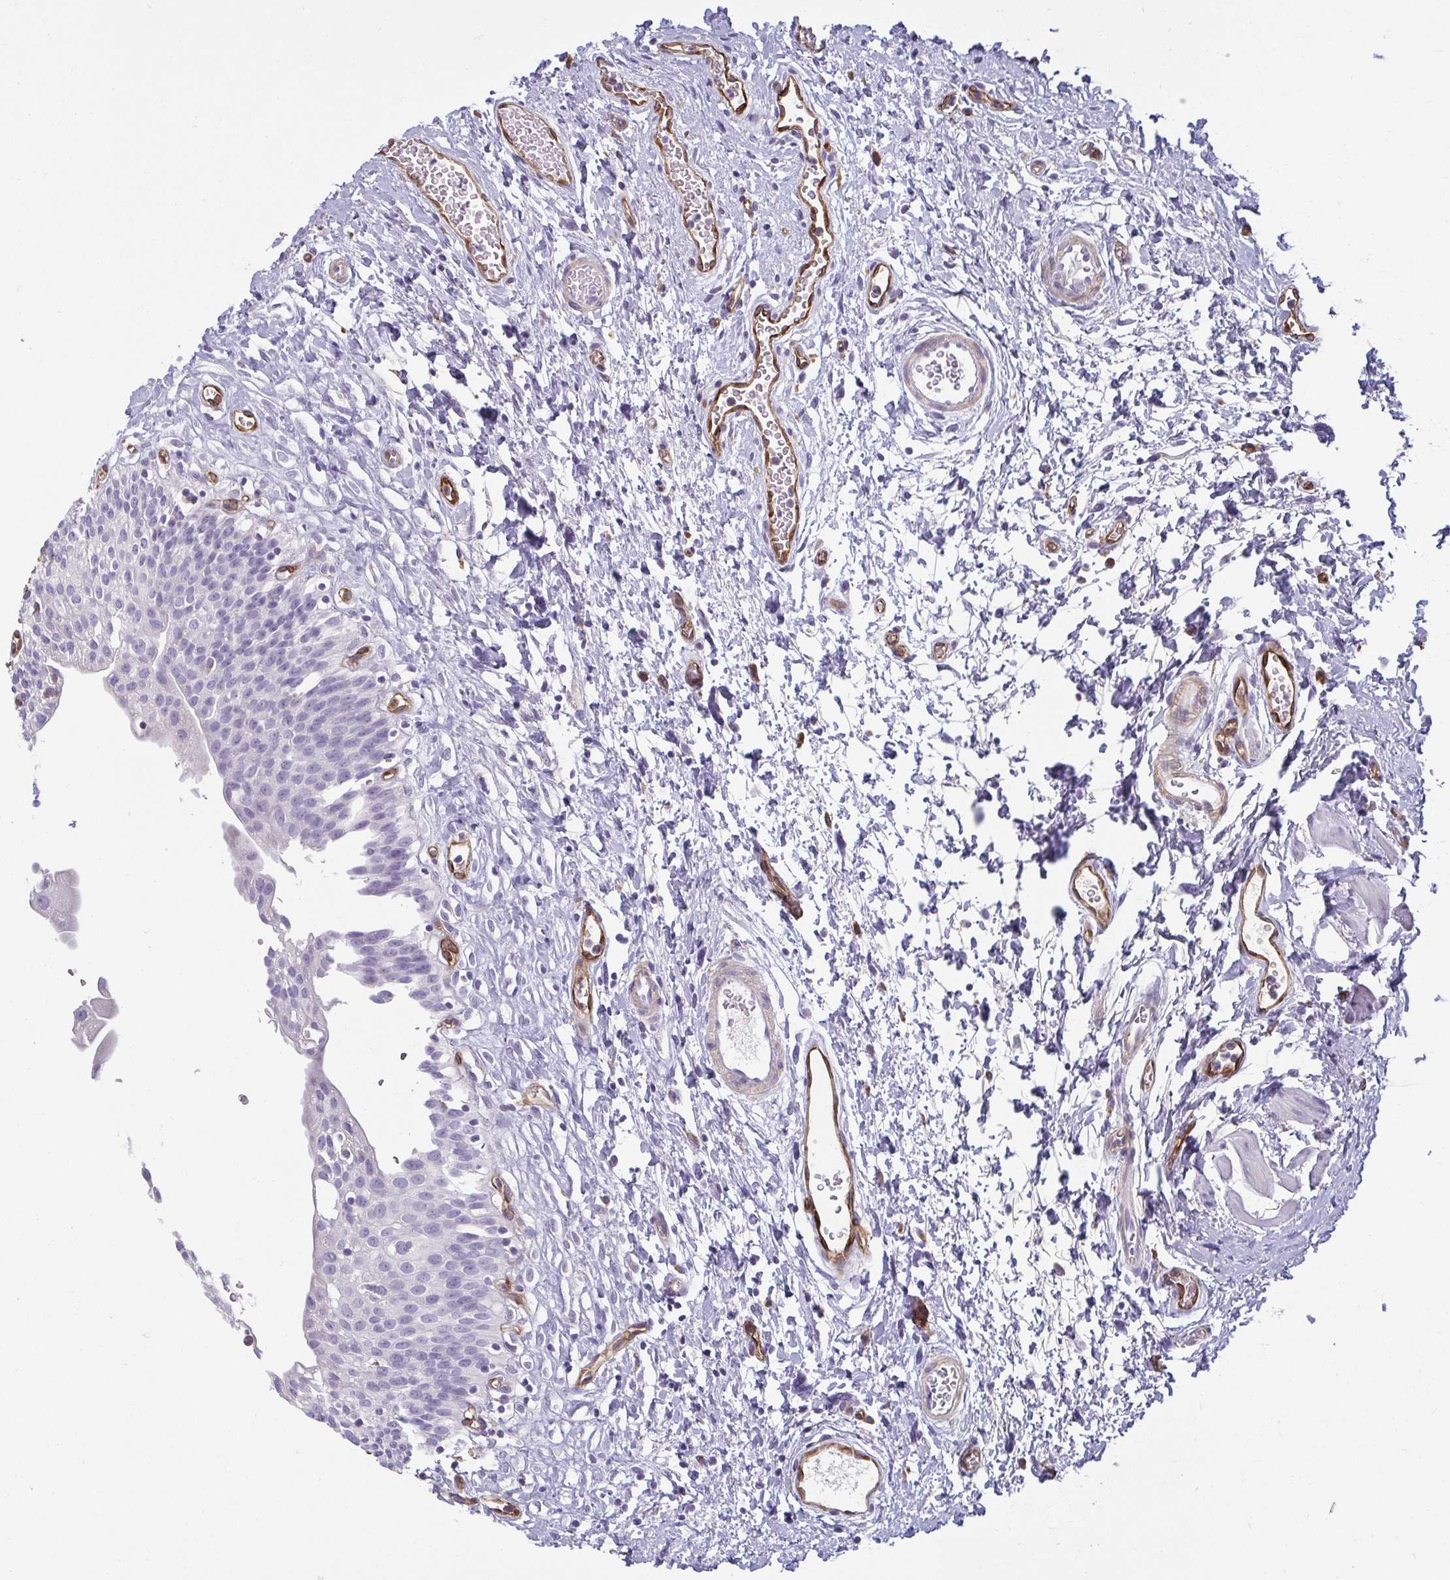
{"staining": {"intensity": "negative", "quantity": "none", "location": "none"}, "tissue": "urinary bladder", "cell_type": "Urothelial cells", "image_type": "normal", "snomed": [{"axis": "morphology", "description": "Normal tissue, NOS"}, {"axis": "topography", "description": "Urinary bladder"}], "caption": "Immunohistochemistry (IHC) image of benign urinary bladder stained for a protein (brown), which shows no positivity in urothelial cells. Nuclei are stained in blue.", "gene": "PDE2A", "patient": {"sex": "male", "age": 51}}